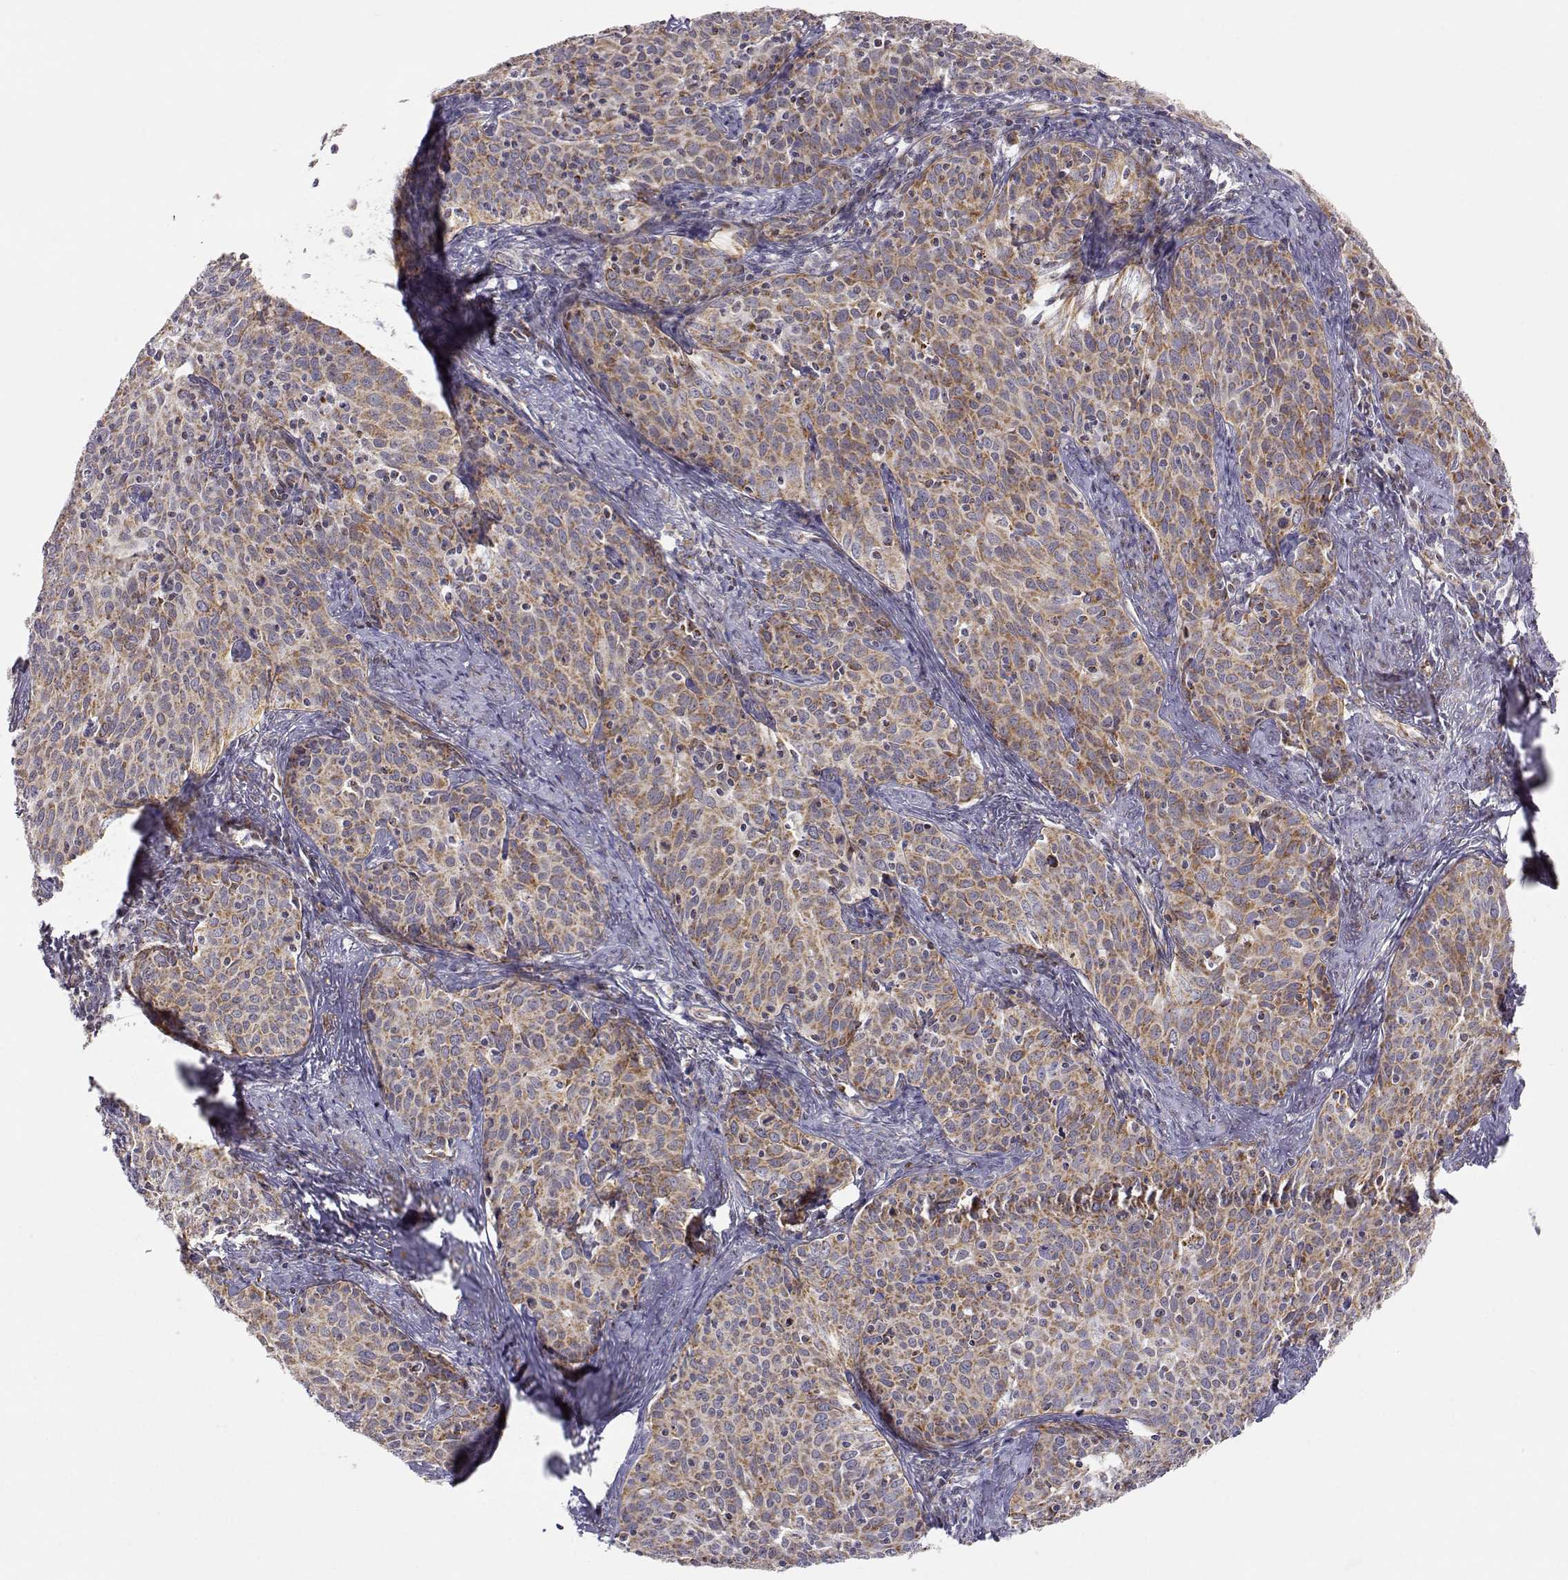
{"staining": {"intensity": "moderate", "quantity": ">75%", "location": "cytoplasmic/membranous"}, "tissue": "cervical cancer", "cell_type": "Tumor cells", "image_type": "cancer", "snomed": [{"axis": "morphology", "description": "Squamous cell carcinoma, NOS"}, {"axis": "topography", "description": "Cervix"}], "caption": "Protein expression by immunohistochemistry shows moderate cytoplasmic/membranous positivity in about >75% of tumor cells in cervical cancer (squamous cell carcinoma).", "gene": "EXOG", "patient": {"sex": "female", "age": 62}}